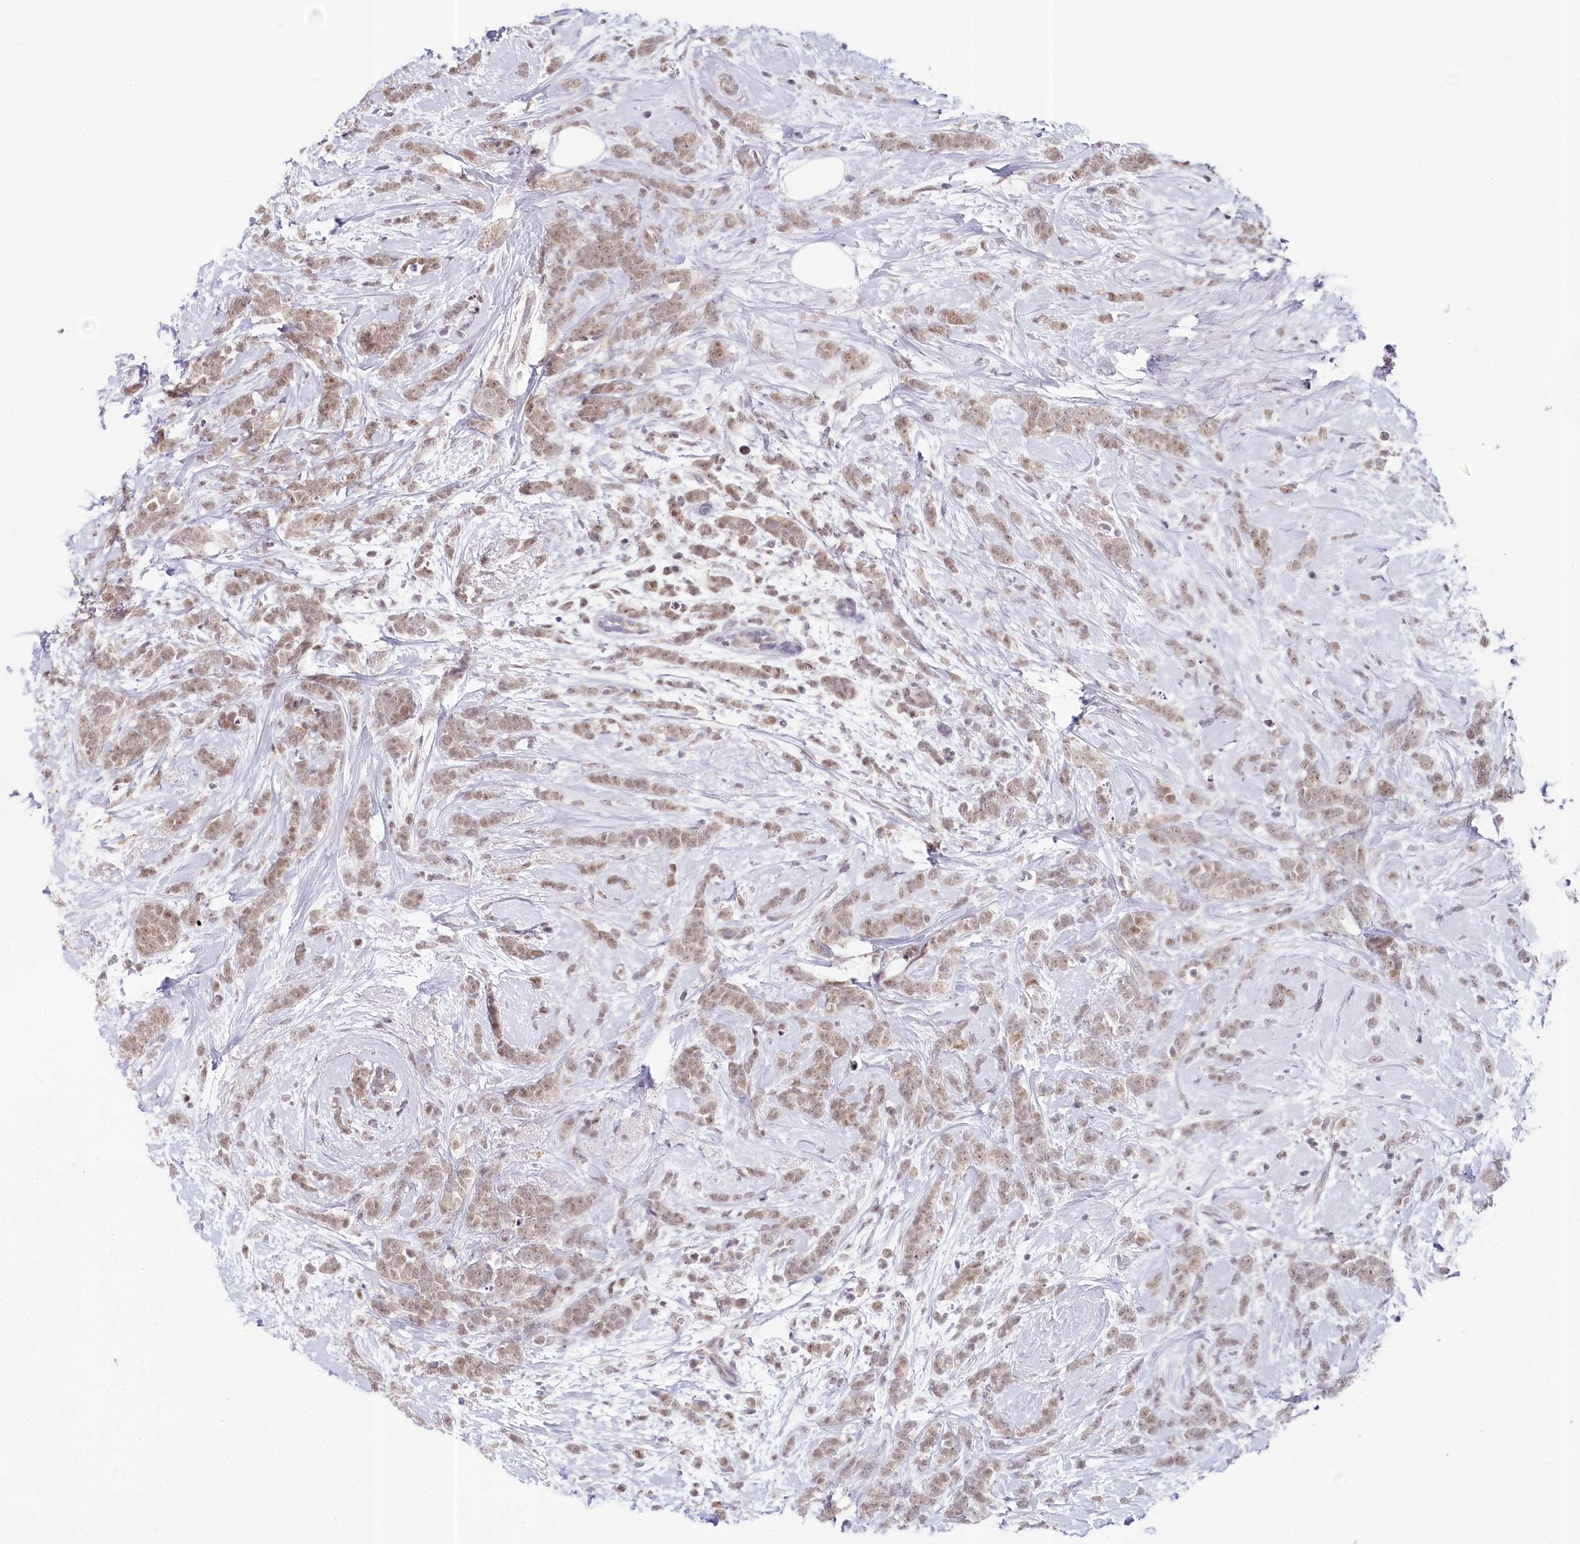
{"staining": {"intensity": "moderate", "quantity": ">75%", "location": "nuclear"}, "tissue": "breast cancer", "cell_type": "Tumor cells", "image_type": "cancer", "snomed": [{"axis": "morphology", "description": "Lobular carcinoma"}, {"axis": "topography", "description": "Breast"}], "caption": "Lobular carcinoma (breast) stained with a protein marker demonstrates moderate staining in tumor cells.", "gene": "AMTN", "patient": {"sex": "female", "age": 58}}